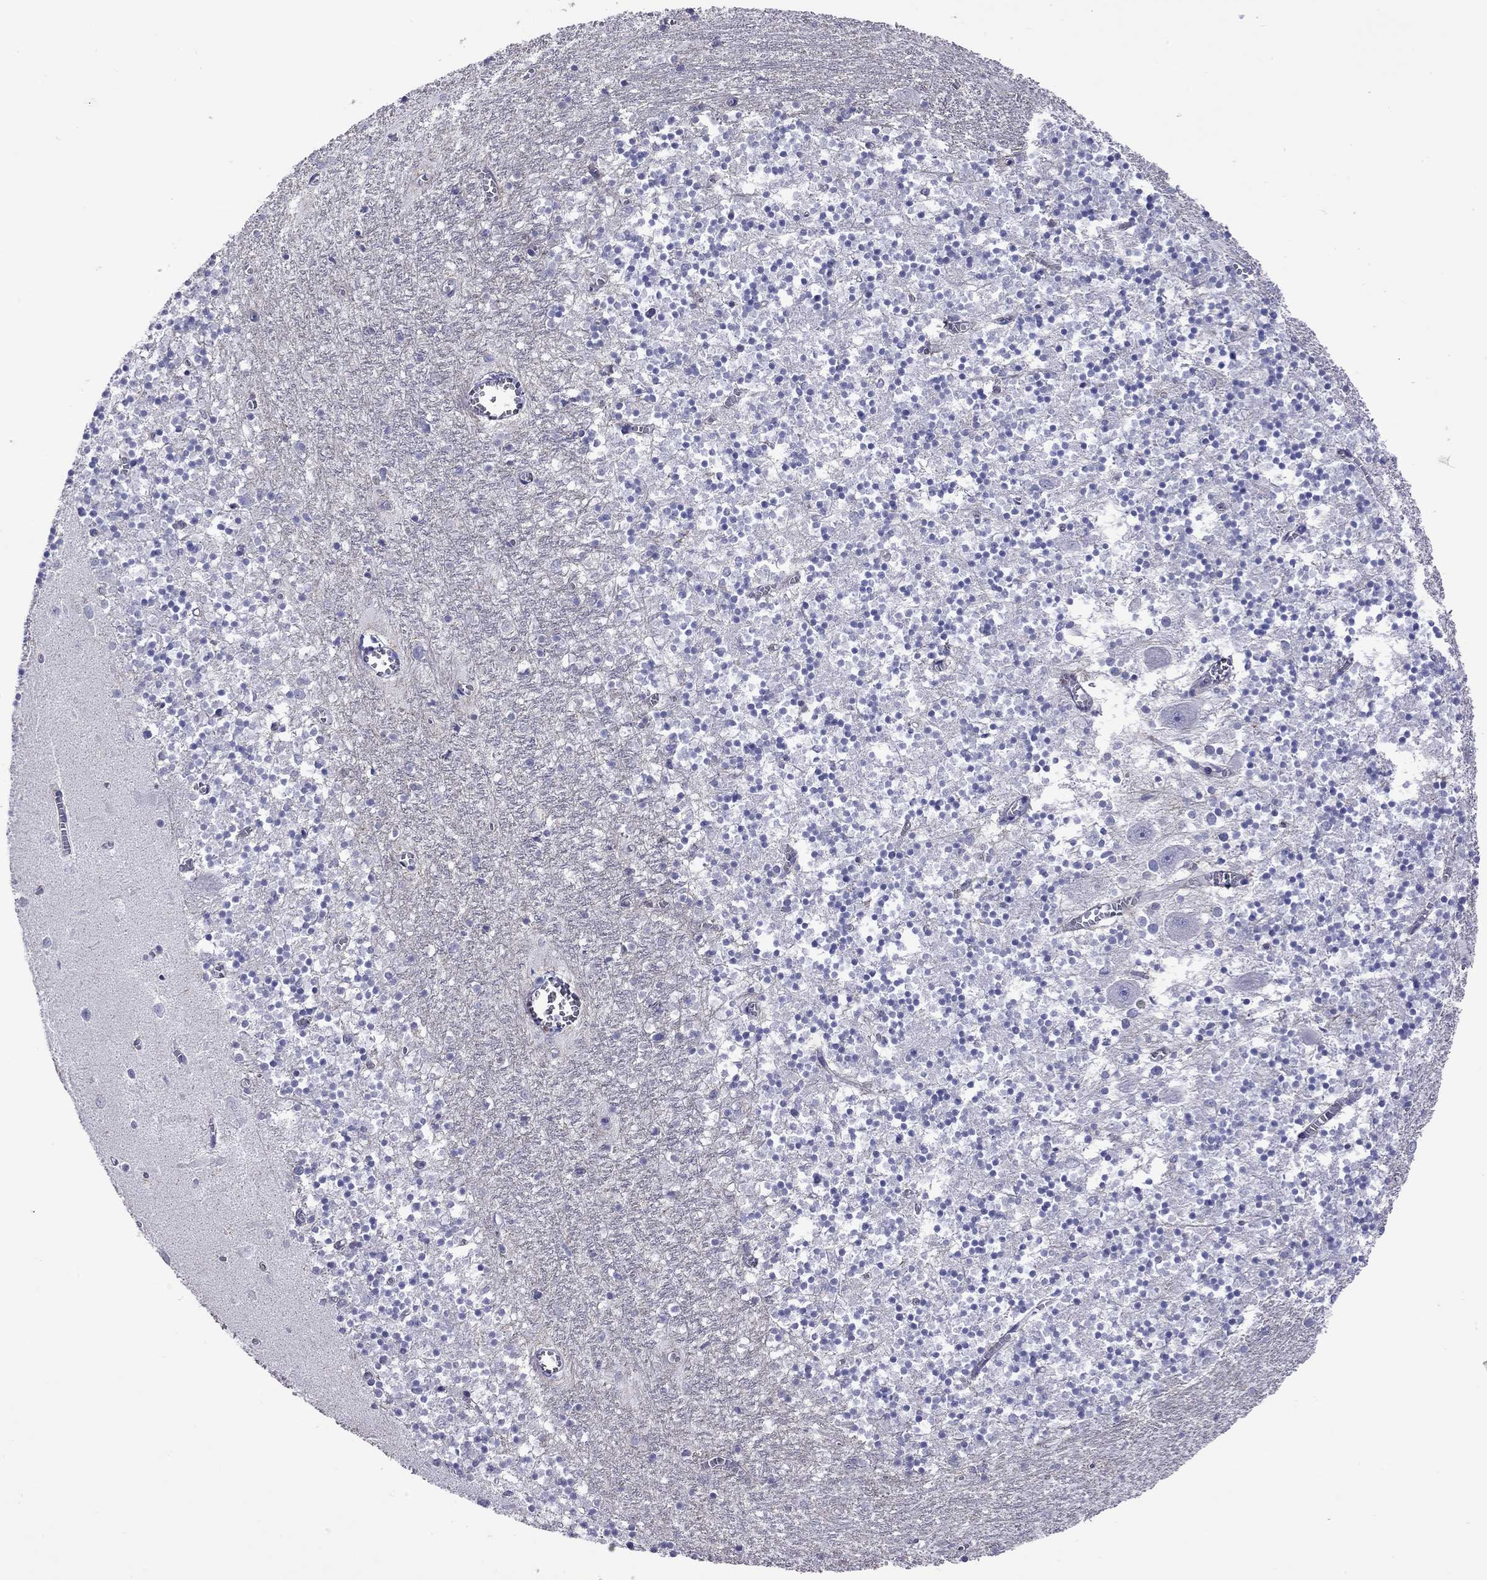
{"staining": {"intensity": "negative", "quantity": "none", "location": "none"}, "tissue": "cerebellum", "cell_type": "Cells in granular layer", "image_type": "normal", "snomed": [{"axis": "morphology", "description": "Normal tissue, NOS"}, {"axis": "topography", "description": "Cerebellum"}], "caption": "This is a photomicrograph of immunohistochemistry (IHC) staining of normal cerebellum, which shows no staining in cells in granular layer.", "gene": "KIAA2012", "patient": {"sex": "female", "age": 64}}